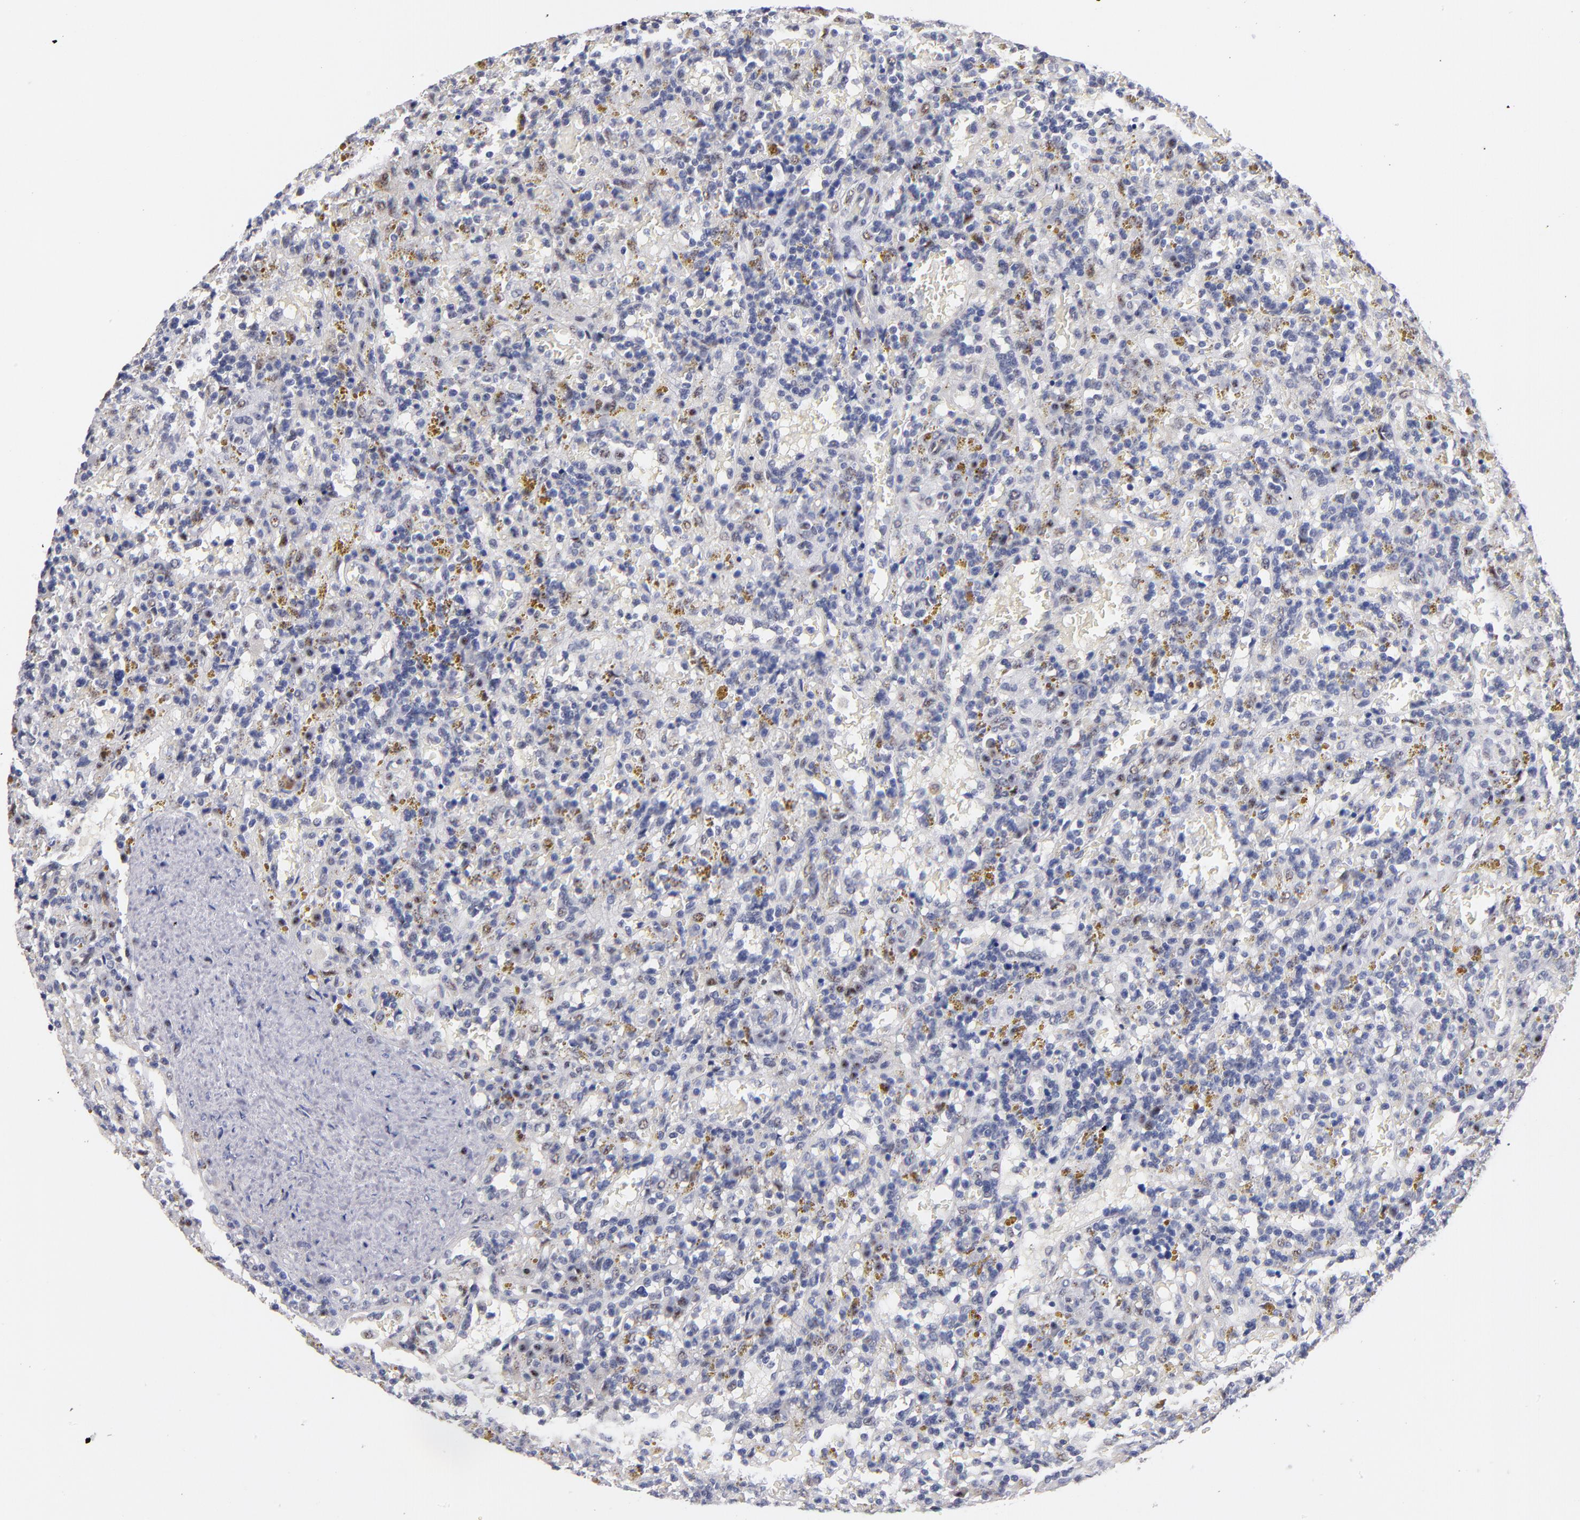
{"staining": {"intensity": "weak", "quantity": "<25%", "location": "nuclear"}, "tissue": "lymphoma", "cell_type": "Tumor cells", "image_type": "cancer", "snomed": [{"axis": "morphology", "description": "Malignant lymphoma, non-Hodgkin's type, Low grade"}, {"axis": "topography", "description": "Spleen"}], "caption": "IHC photomicrograph of neoplastic tissue: malignant lymphoma, non-Hodgkin's type (low-grade) stained with DAB shows no significant protein staining in tumor cells. (Stains: DAB IHC with hematoxylin counter stain, Microscopy: brightfield microscopy at high magnification).", "gene": "RAF1", "patient": {"sex": "female", "age": 65}}